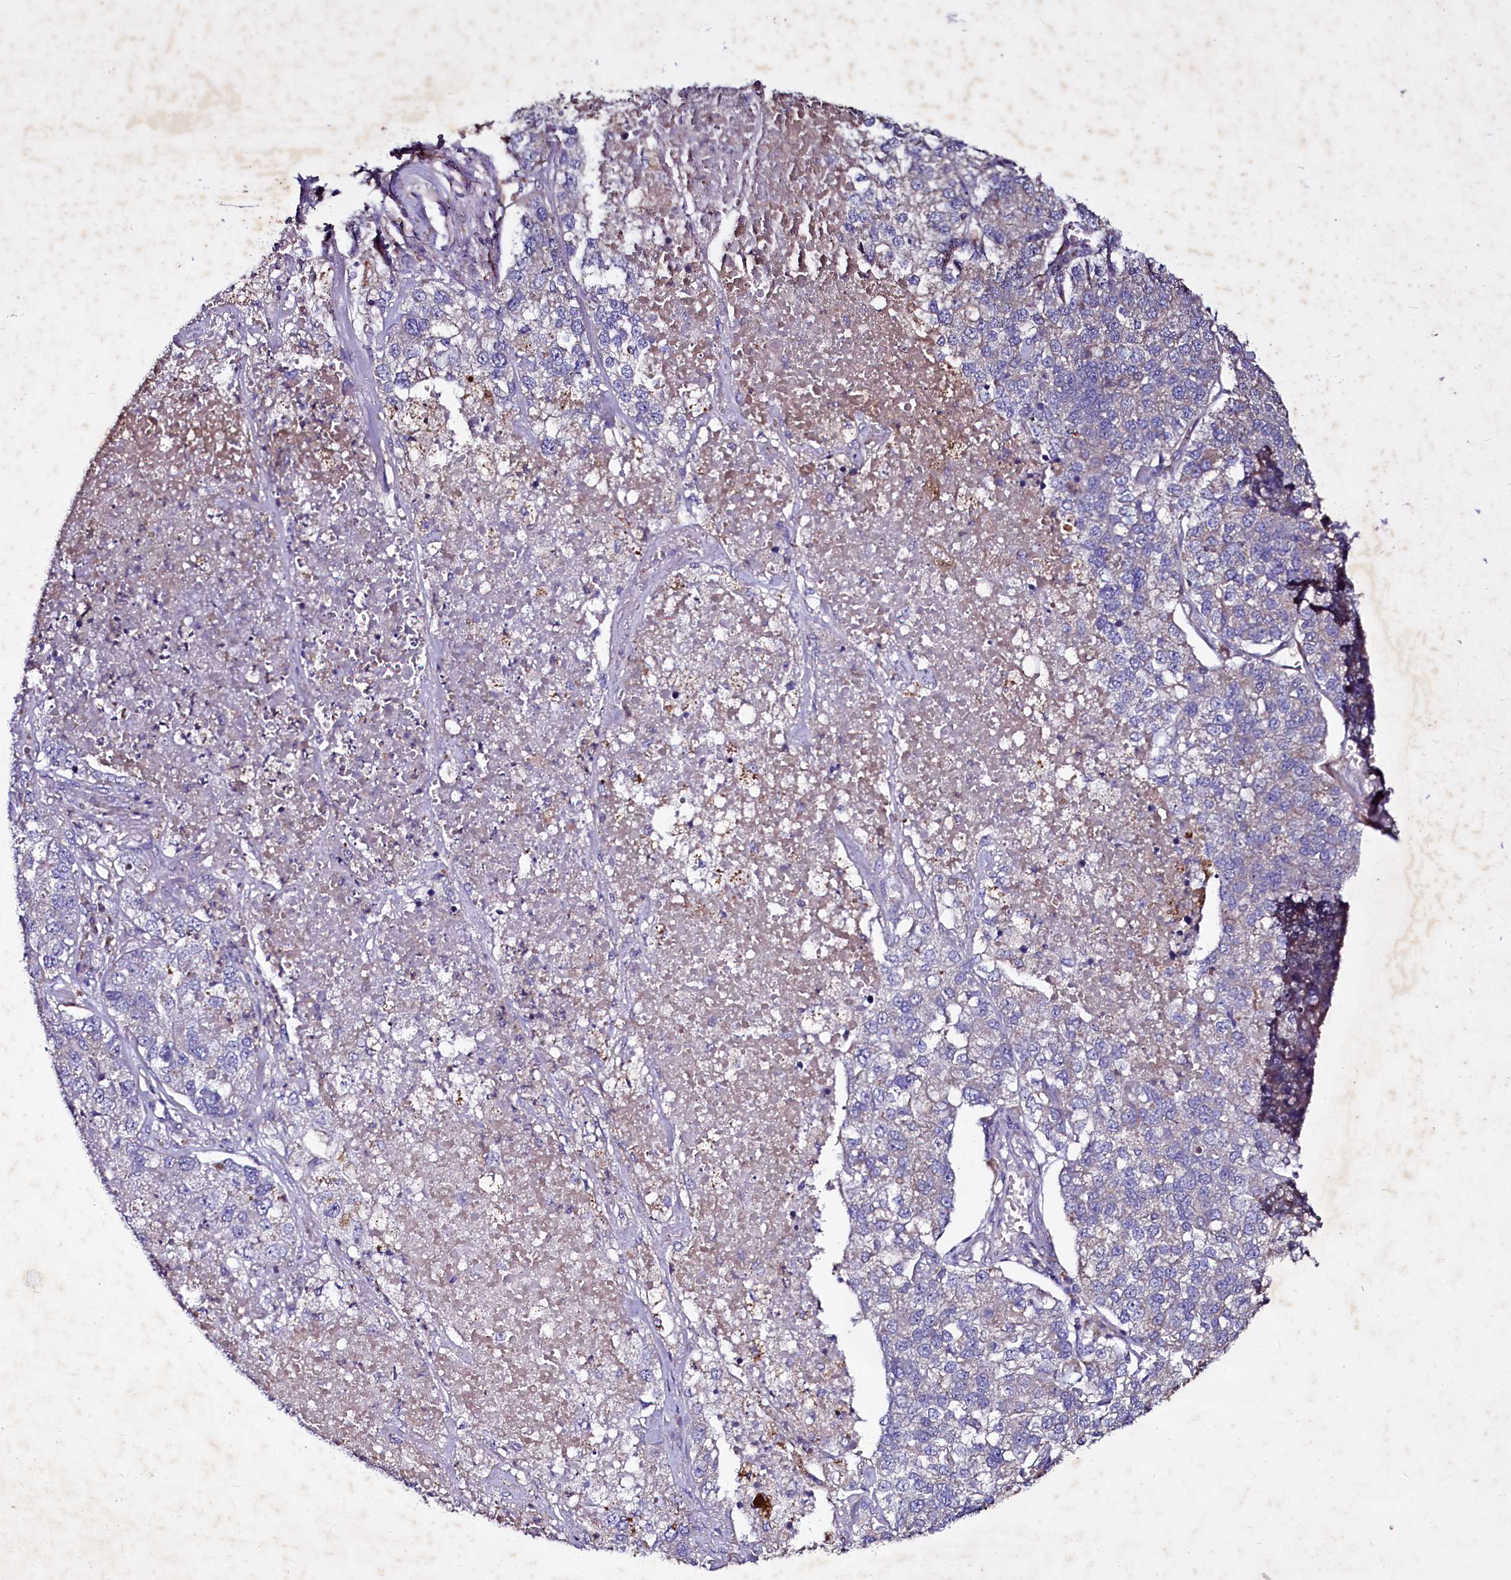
{"staining": {"intensity": "negative", "quantity": "none", "location": "none"}, "tissue": "lung cancer", "cell_type": "Tumor cells", "image_type": "cancer", "snomed": [{"axis": "morphology", "description": "Adenocarcinoma, NOS"}, {"axis": "topography", "description": "Lung"}], "caption": "This is an IHC image of human lung cancer (adenocarcinoma). There is no positivity in tumor cells.", "gene": "SELENOT", "patient": {"sex": "male", "age": 49}}